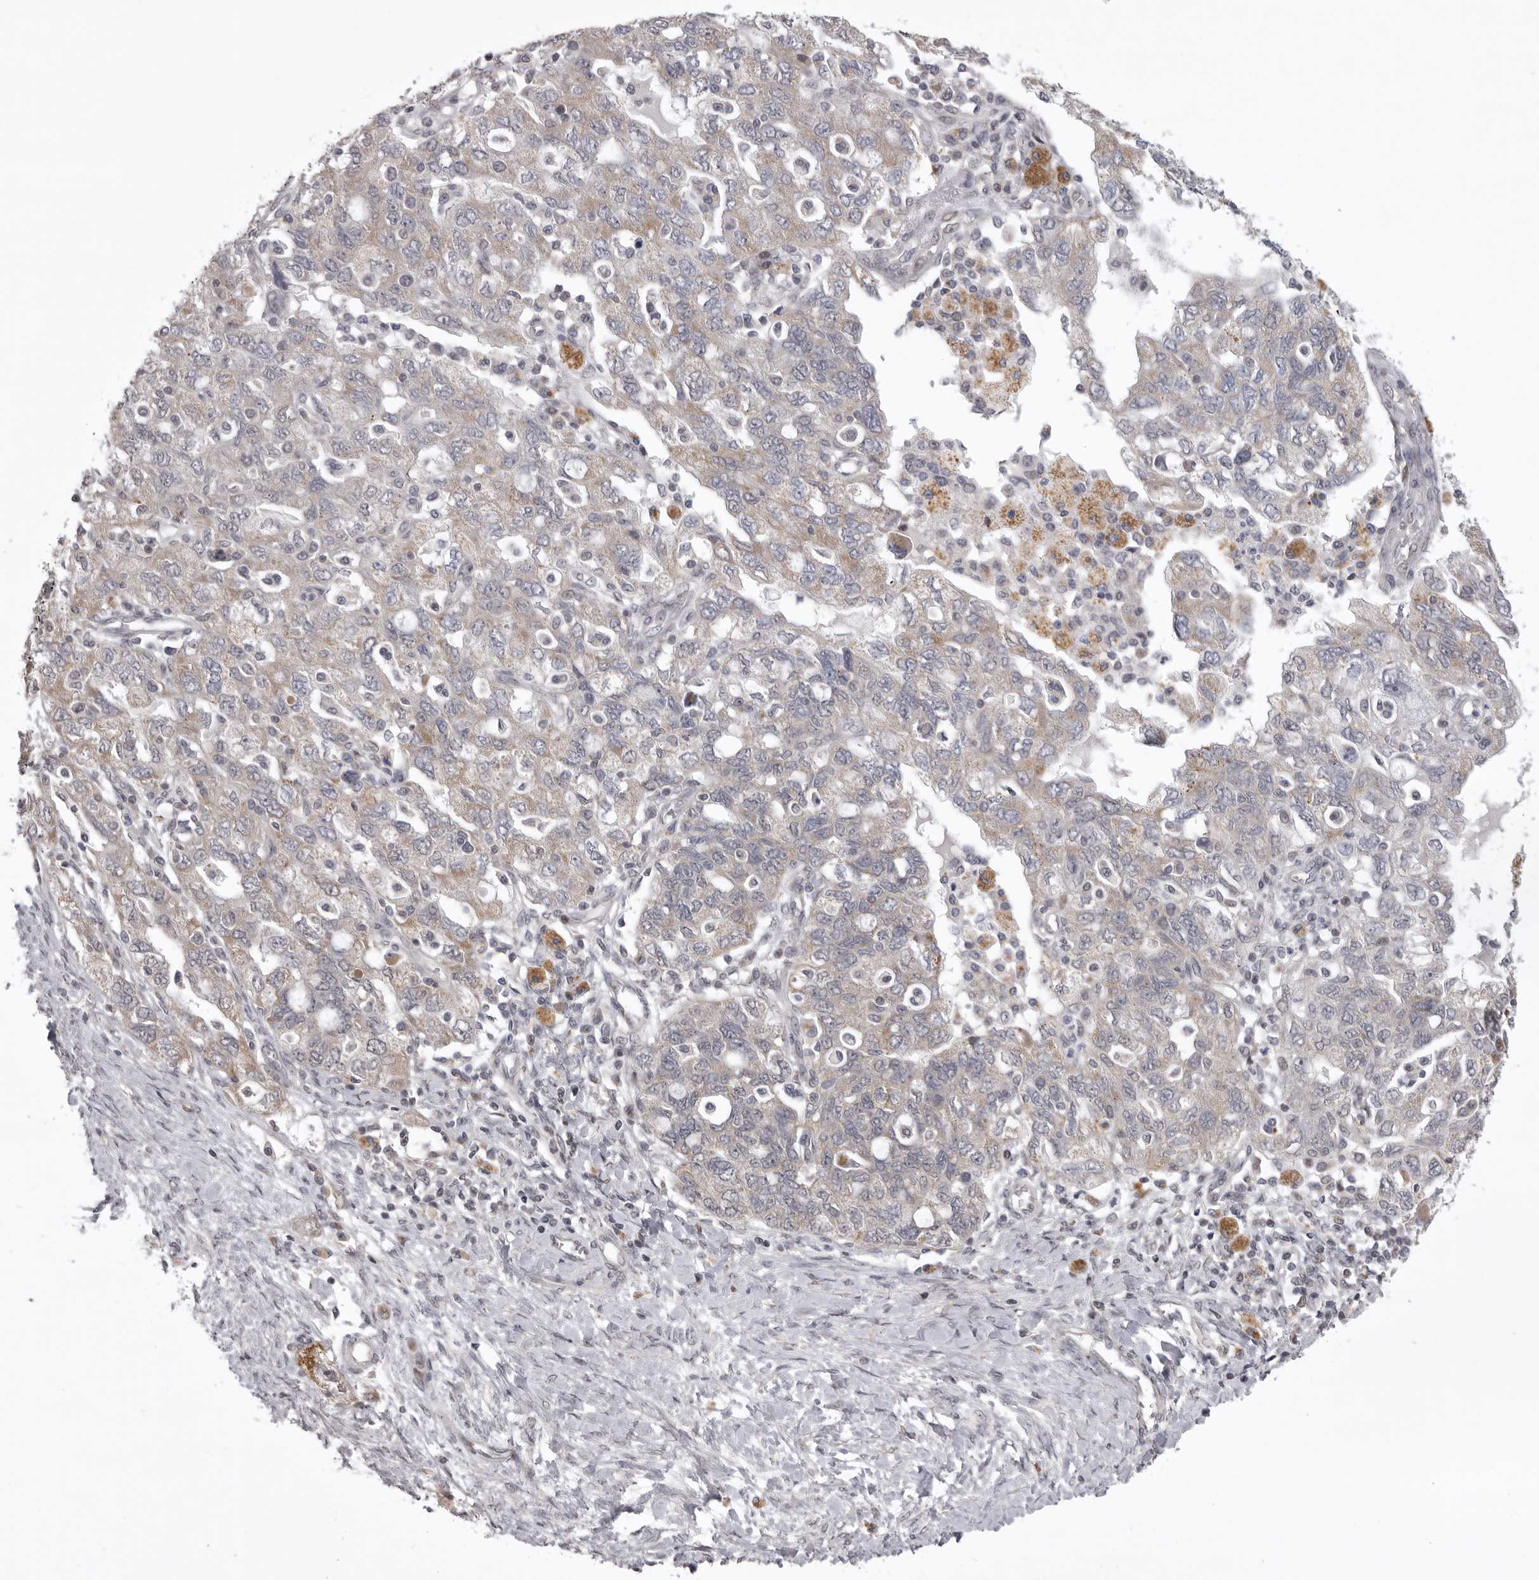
{"staining": {"intensity": "weak", "quantity": "25%-75%", "location": "cytoplasmic/membranous"}, "tissue": "ovarian cancer", "cell_type": "Tumor cells", "image_type": "cancer", "snomed": [{"axis": "morphology", "description": "Carcinoma, NOS"}, {"axis": "morphology", "description": "Cystadenocarcinoma, serous, NOS"}, {"axis": "topography", "description": "Ovary"}], "caption": "IHC staining of ovarian cancer (carcinoma), which displays low levels of weak cytoplasmic/membranous staining in about 25%-75% of tumor cells indicating weak cytoplasmic/membranous protein positivity. The staining was performed using DAB (3,3'-diaminobenzidine) (brown) for protein detection and nuclei were counterstained in hematoxylin (blue).", "gene": "C1orf109", "patient": {"sex": "female", "age": 69}}